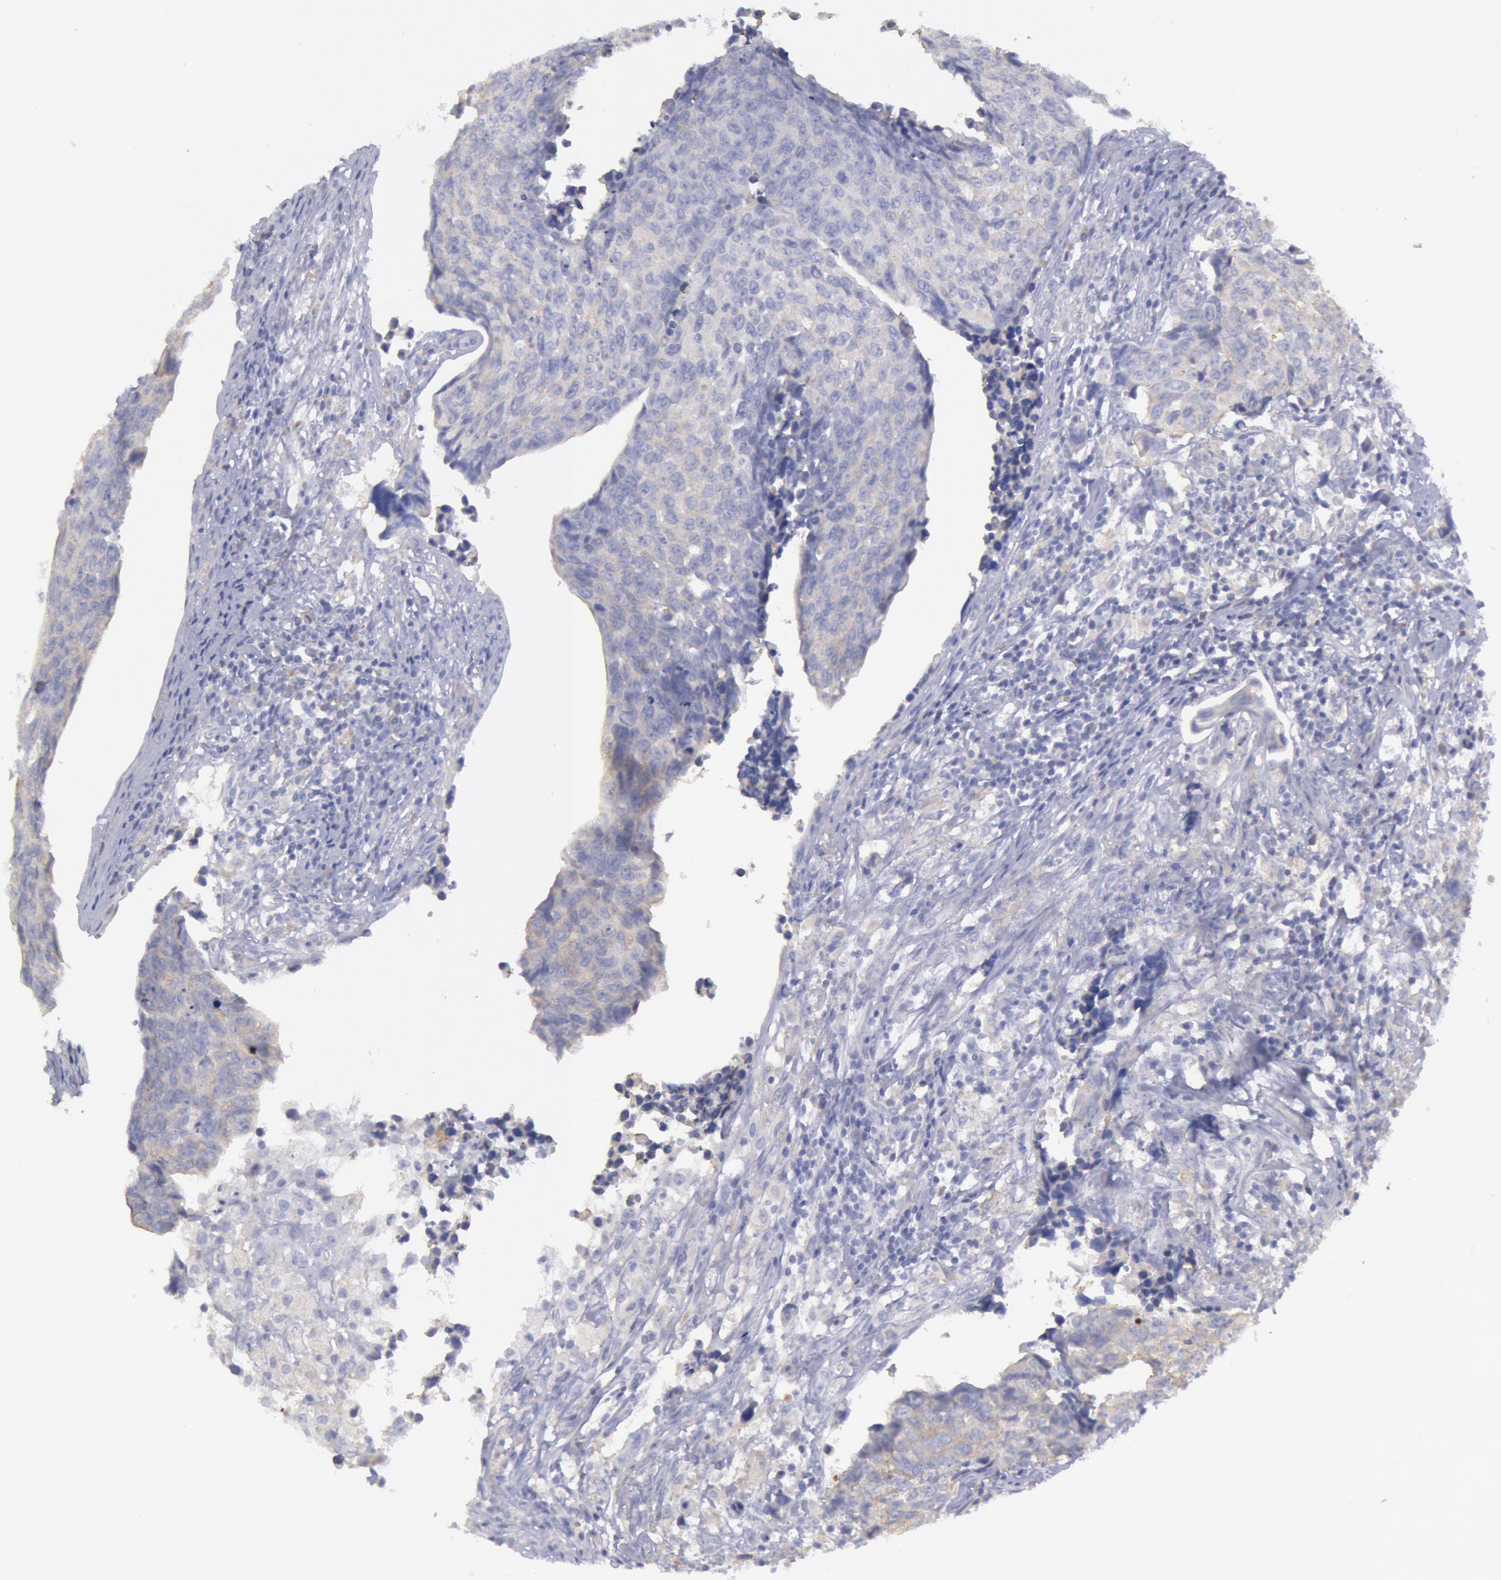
{"staining": {"intensity": "negative", "quantity": "none", "location": "none"}, "tissue": "urothelial cancer", "cell_type": "Tumor cells", "image_type": "cancer", "snomed": [{"axis": "morphology", "description": "Urothelial carcinoma, High grade"}, {"axis": "topography", "description": "Urinary bladder"}], "caption": "This is an immunohistochemistry (IHC) image of urothelial carcinoma (high-grade). There is no positivity in tumor cells.", "gene": "MYH7", "patient": {"sex": "male", "age": 81}}